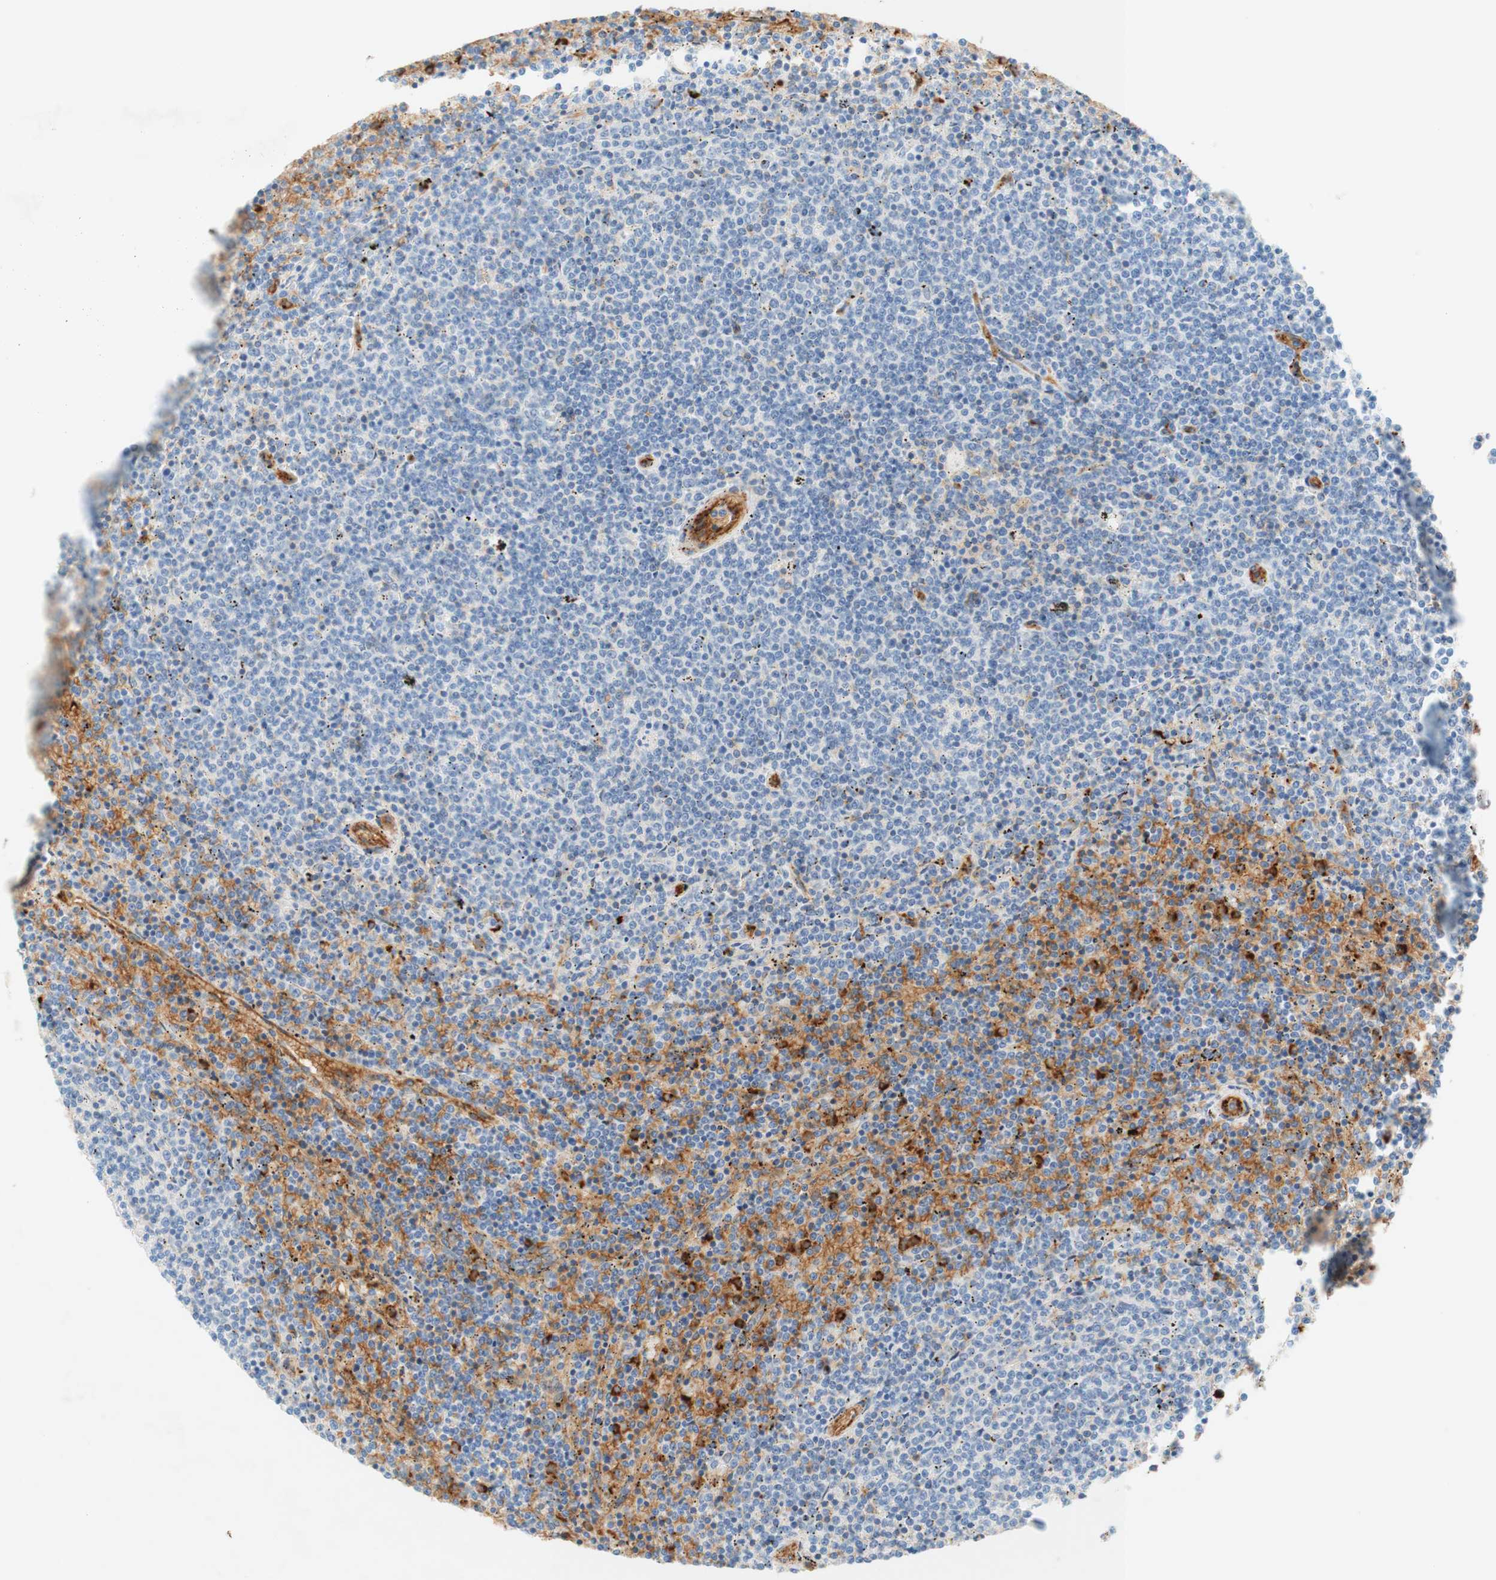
{"staining": {"intensity": "moderate", "quantity": "<25%", "location": "cytoplasmic/membranous"}, "tissue": "lymphoma", "cell_type": "Tumor cells", "image_type": "cancer", "snomed": [{"axis": "morphology", "description": "Malignant lymphoma, non-Hodgkin's type, Low grade"}, {"axis": "topography", "description": "Spleen"}], "caption": "IHC (DAB) staining of lymphoma shows moderate cytoplasmic/membranous protein staining in approximately <25% of tumor cells. The protein is stained brown, and the nuclei are stained in blue (DAB (3,3'-diaminobenzidine) IHC with brightfield microscopy, high magnification).", "gene": "STOM", "patient": {"sex": "female", "age": 50}}